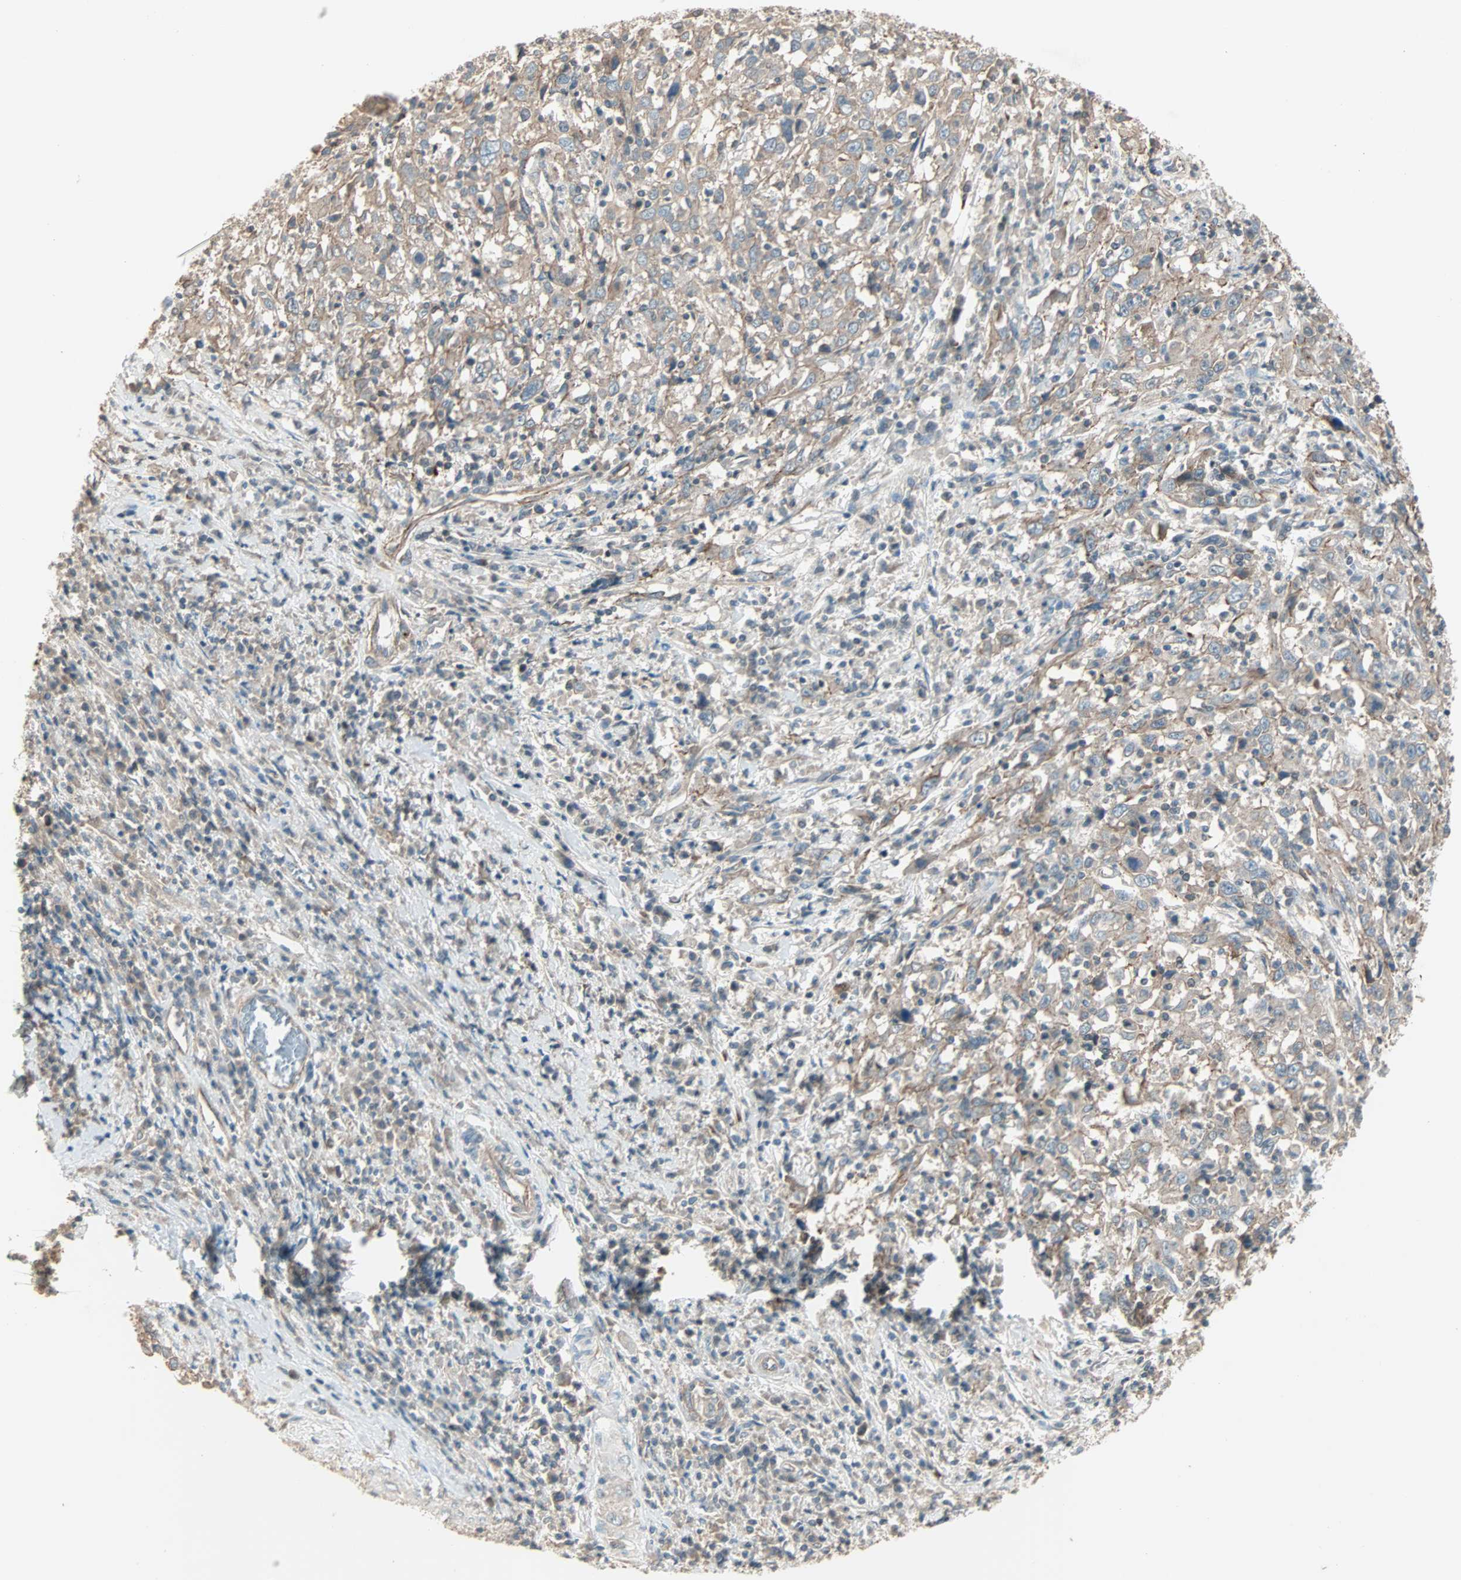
{"staining": {"intensity": "weak", "quantity": ">75%", "location": "cytoplasmic/membranous"}, "tissue": "cervical cancer", "cell_type": "Tumor cells", "image_type": "cancer", "snomed": [{"axis": "morphology", "description": "Squamous cell carcinoma, NOS"}, {"axis": "topography", "description": "Cervix"}], "caption": "Protein staining of cervical cancer (squamous cell carcinoma) tissue demonstrates weak cytoplasmic/membranous positivity in approximately >75% of tumor cells.", "gene": "MAP3K21", "patient": {"sex": "female", "age": 46}}